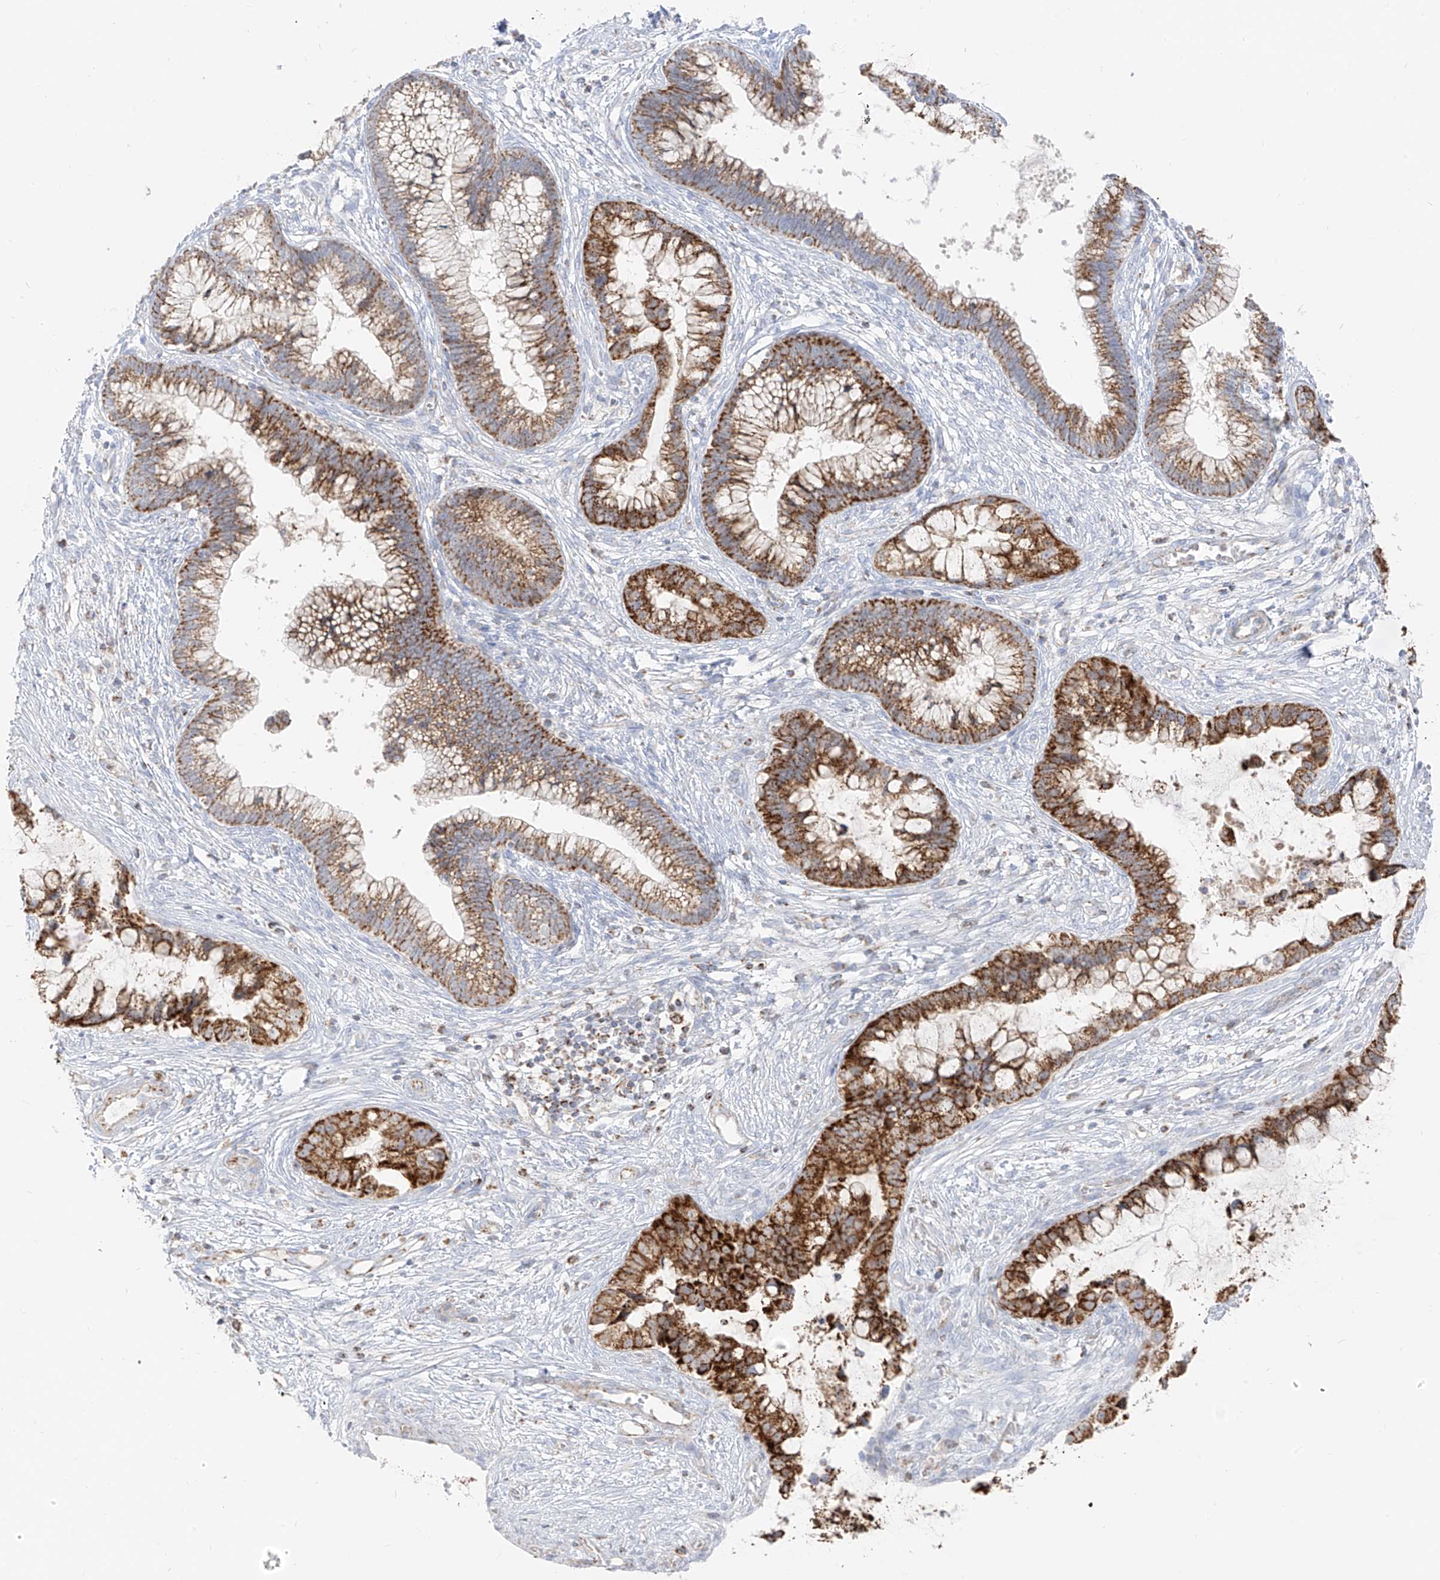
{"staining": {"intensity": "strong", "quantity": ">75%", "location": "cytoplasmic/membranous"}, "tissue": "cervical cancer", "cell_type": "Tumor cells", "image_type": "cancer", "snomed": [{"axis": "morphology", "description": "Adenocarcinoma, NOS"}, {"axis": "topography", "description": "Cervix"}], "caption": "Strong cytoplasmic/membranous protein staining is appreciated in about >75% of tumor cells in cervical cancer. (DAB IHC, brown staining for protein, blue staining for nuclei).", "gene": "ETHE1", "patient": {"sex": "female", "age": 44}}